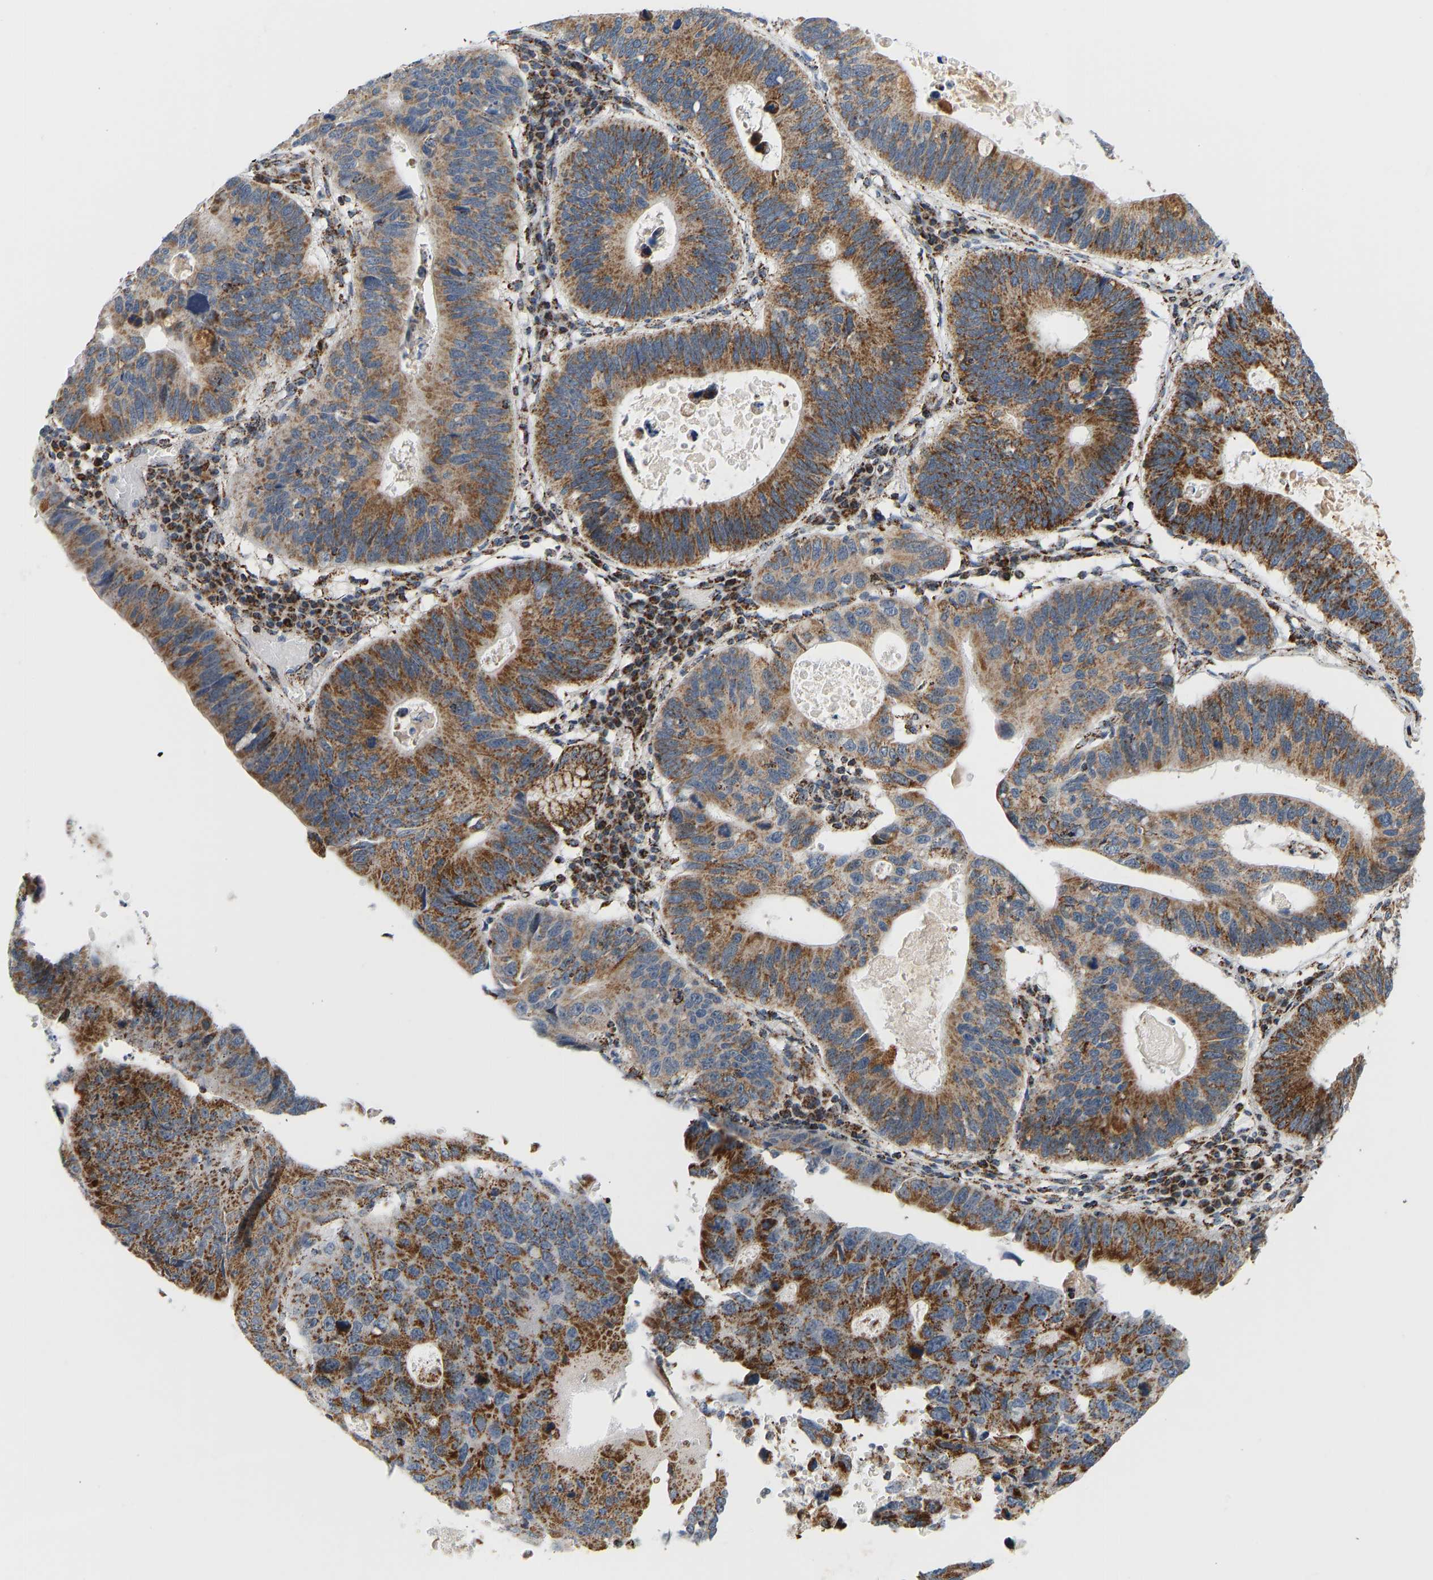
{"staining": {"intensity": "moderate", "quantity": ">75%", "location": "cytoplasmic/membranous"}, "tissue": "stomach cancer", "cell_type": "Tumor cells", "image_type": "cancer", "snomed": [{"axis": "morphology", "description": "Adenocarcinoma, NOS"}, {"axis": "topography", "description": "Stomach"}], "caption": "Immunohistochemistry histopathology image of adenocarcinoma (stomach) stained for a protein (brown), which demonstrates medium levels of moderate cytoplasmic/membranous positivity in about >75% of tumor cells.", "gene": "GPSM2", "patient": {"sex": "male", "age": 59}}